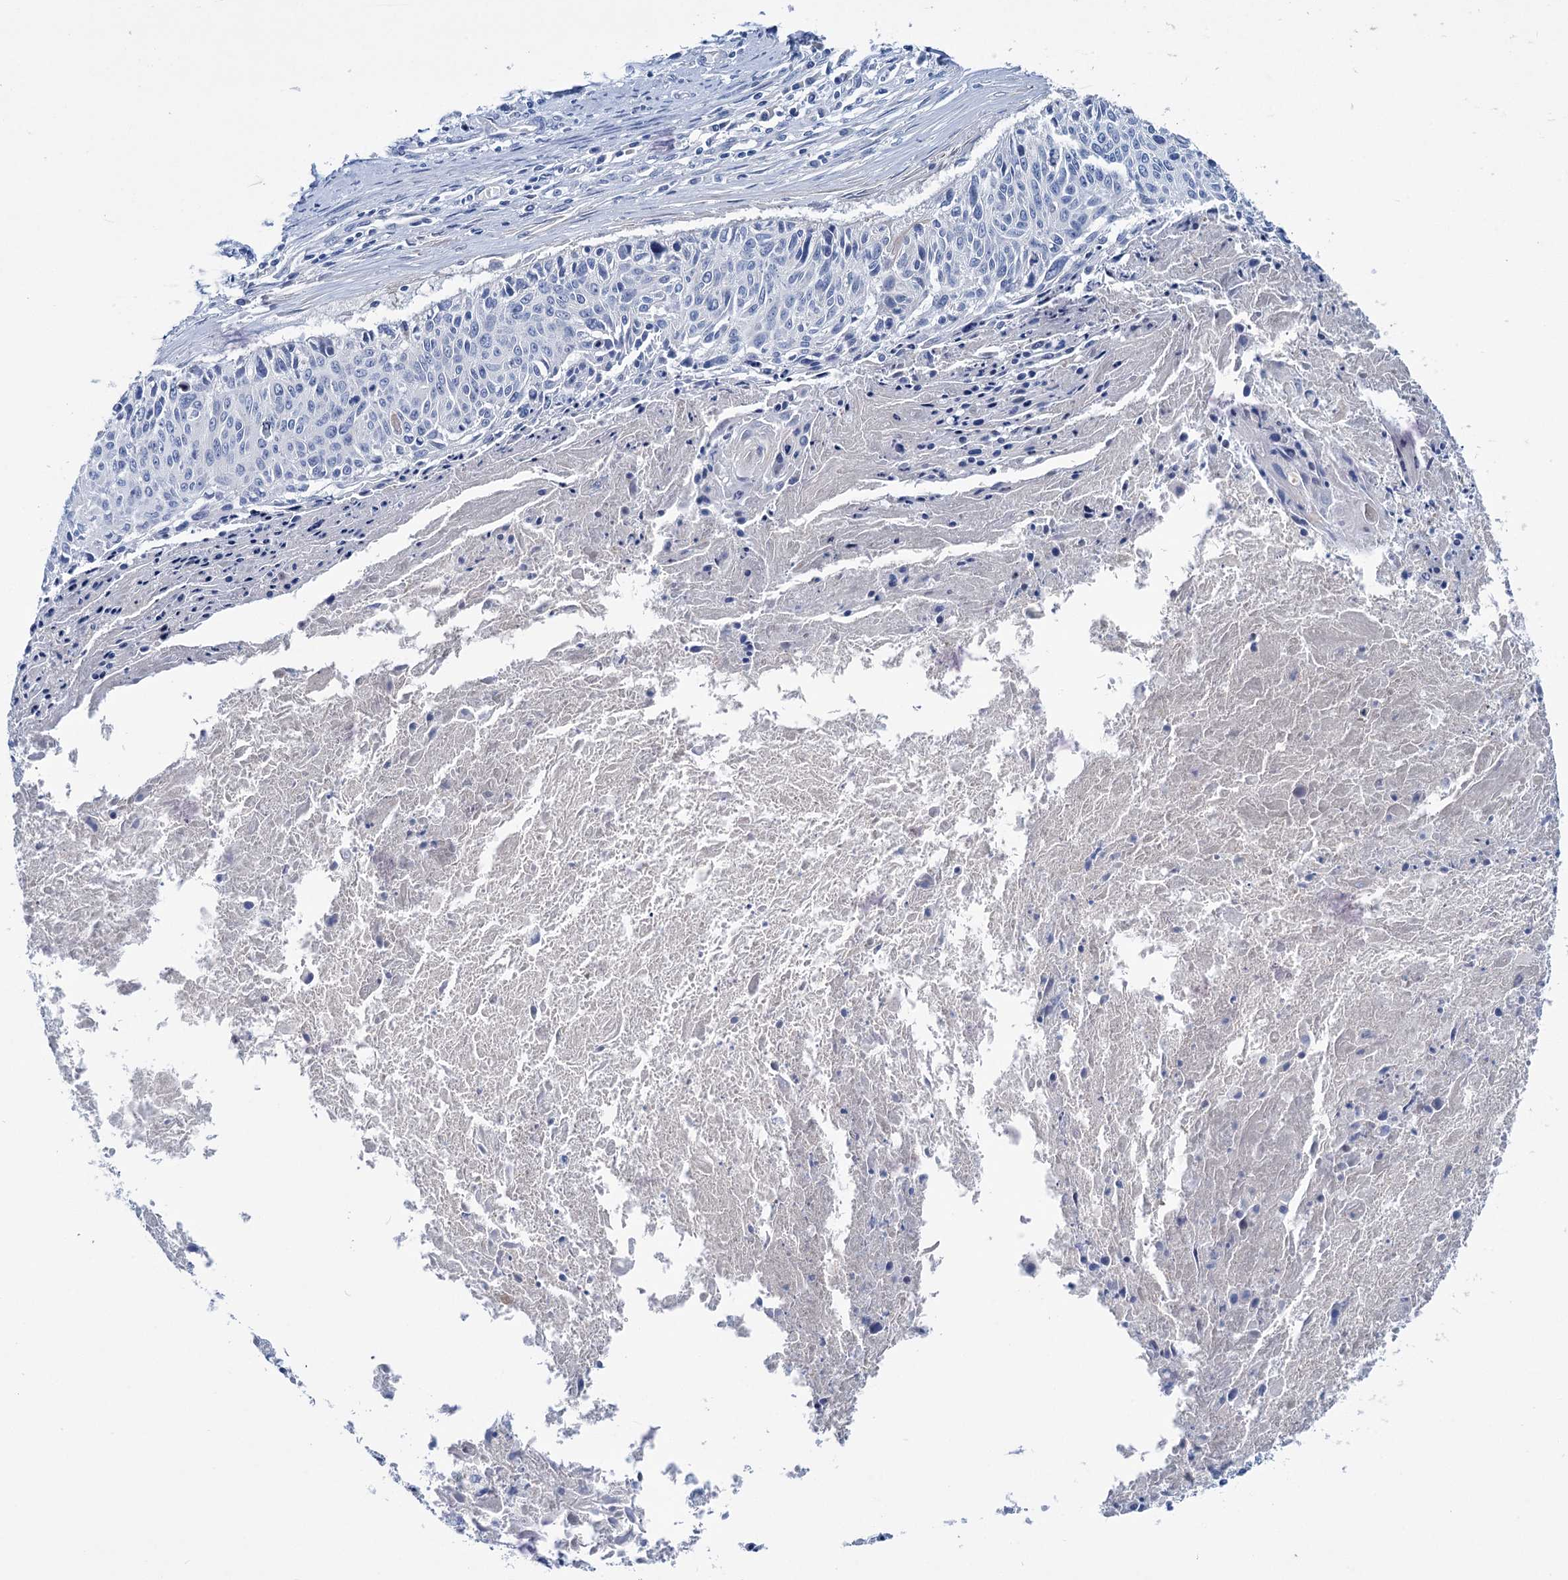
{"staining": {"intensity": "negative", "quantity": "none", "location": "none"}, "tissue": "cervical cancer", "cell_type": "Tumor cells", "image_type": "cancer", "snomed": [{"axis": "morphology", "description": "Squamous cell carcinoma, NOS"}, {"axis": "topography", "description": "Cervix"}], "caption": "A high-resolution photomicrograph shows immunohistochemistry (IHC) staining of cervical cancer (squamous cell carcinoma), which displays no significant positivity in tumor cells.", "gene": "CHDH", "patient": {"sex": "female", "age": 55}}